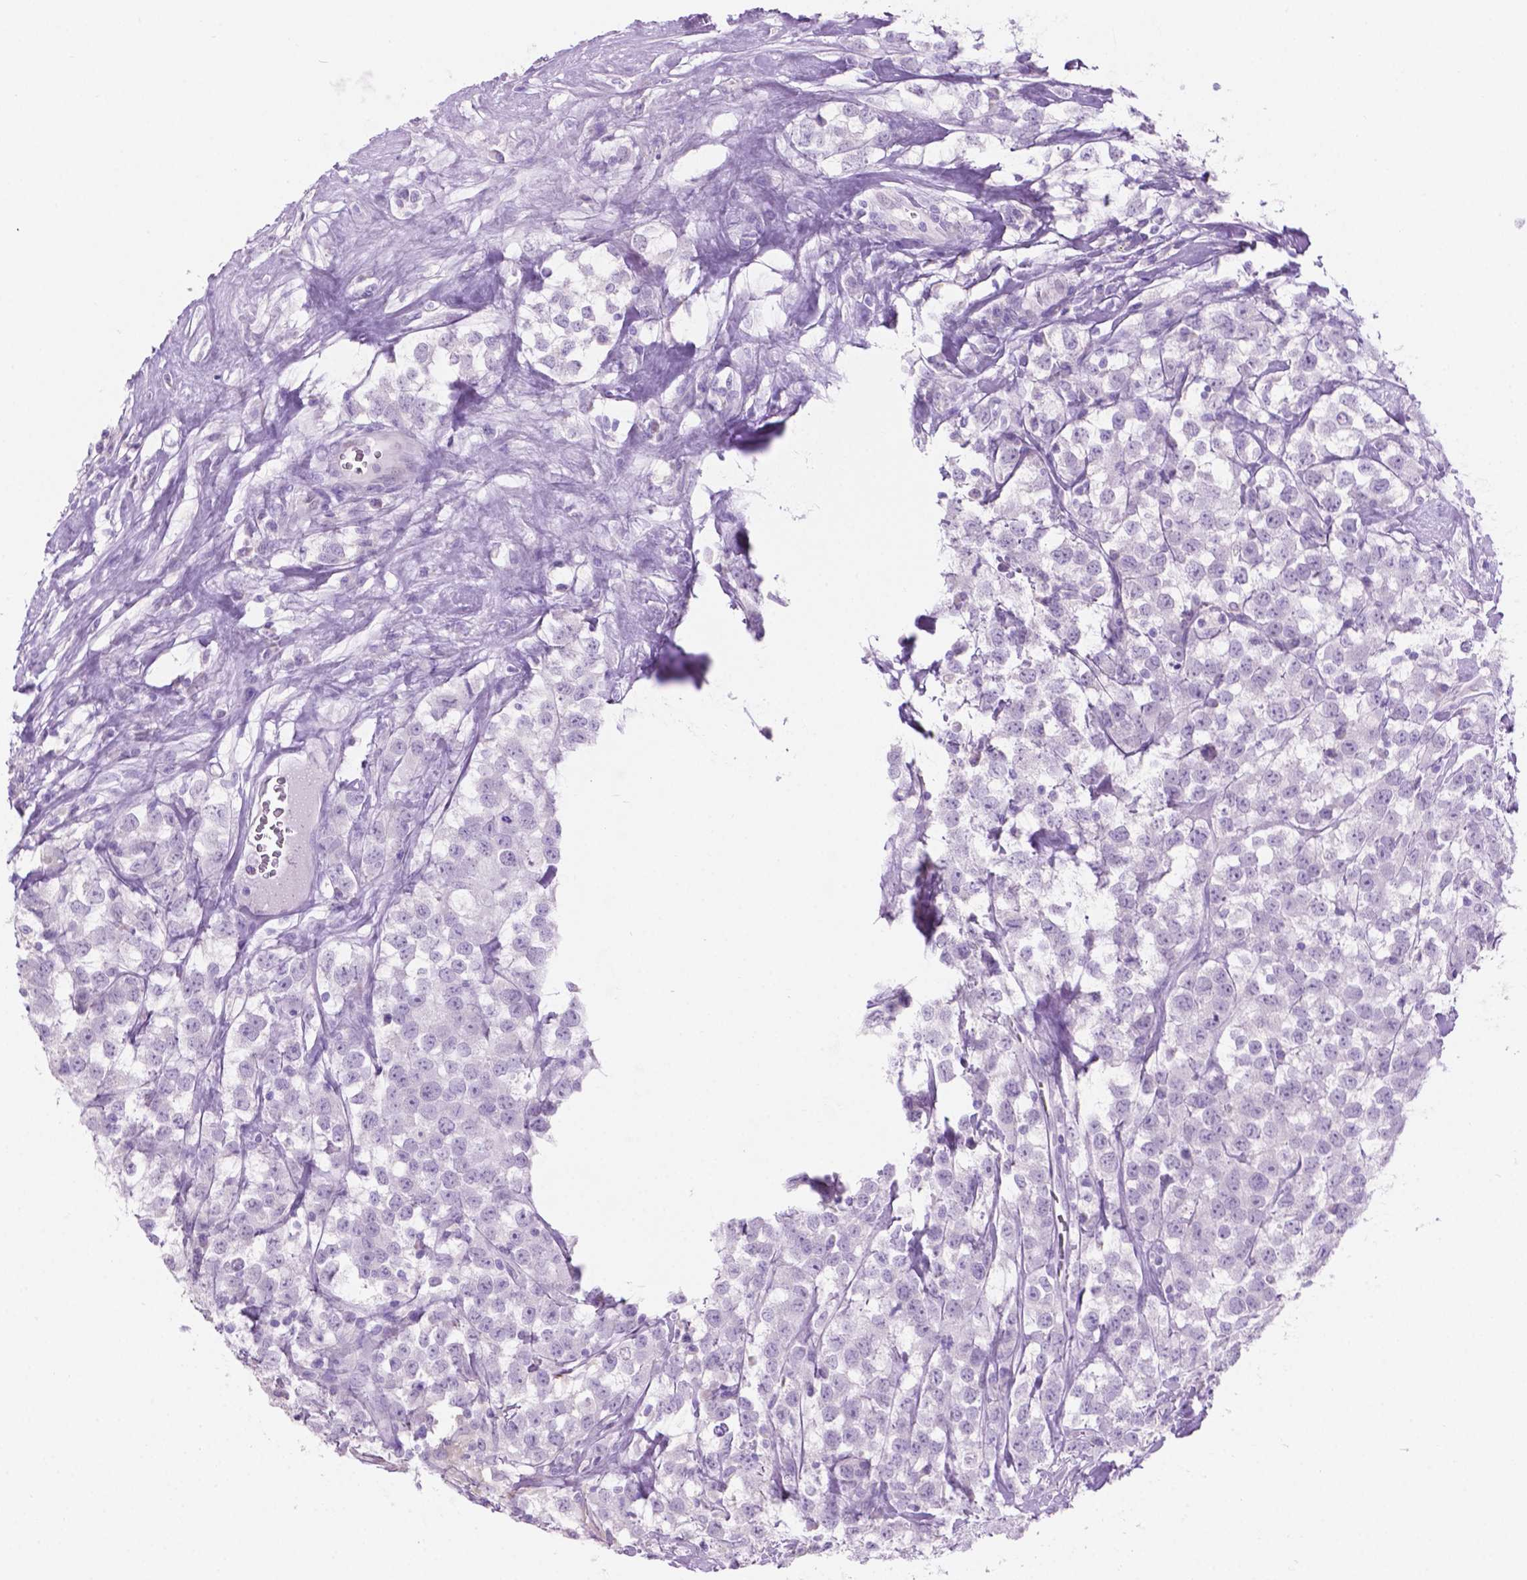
{"staining": {"intensity": "negative", "quantity": "none", "location": "none"}, "tissue": "testis cancer", "cell_type": "Tumor cells", "image_type": "cancer", "snomed": [{"axis": "morphology", "description": "Seminoma, NOS"}, {"axis": "topography", "description": "Testis"}], "caption": "The histopathology image exhibits no staining of tumor cells in testis cancer (seminoma).", "gene": "GRIN2B", "patient": {"sex": "male", "age": 59}}